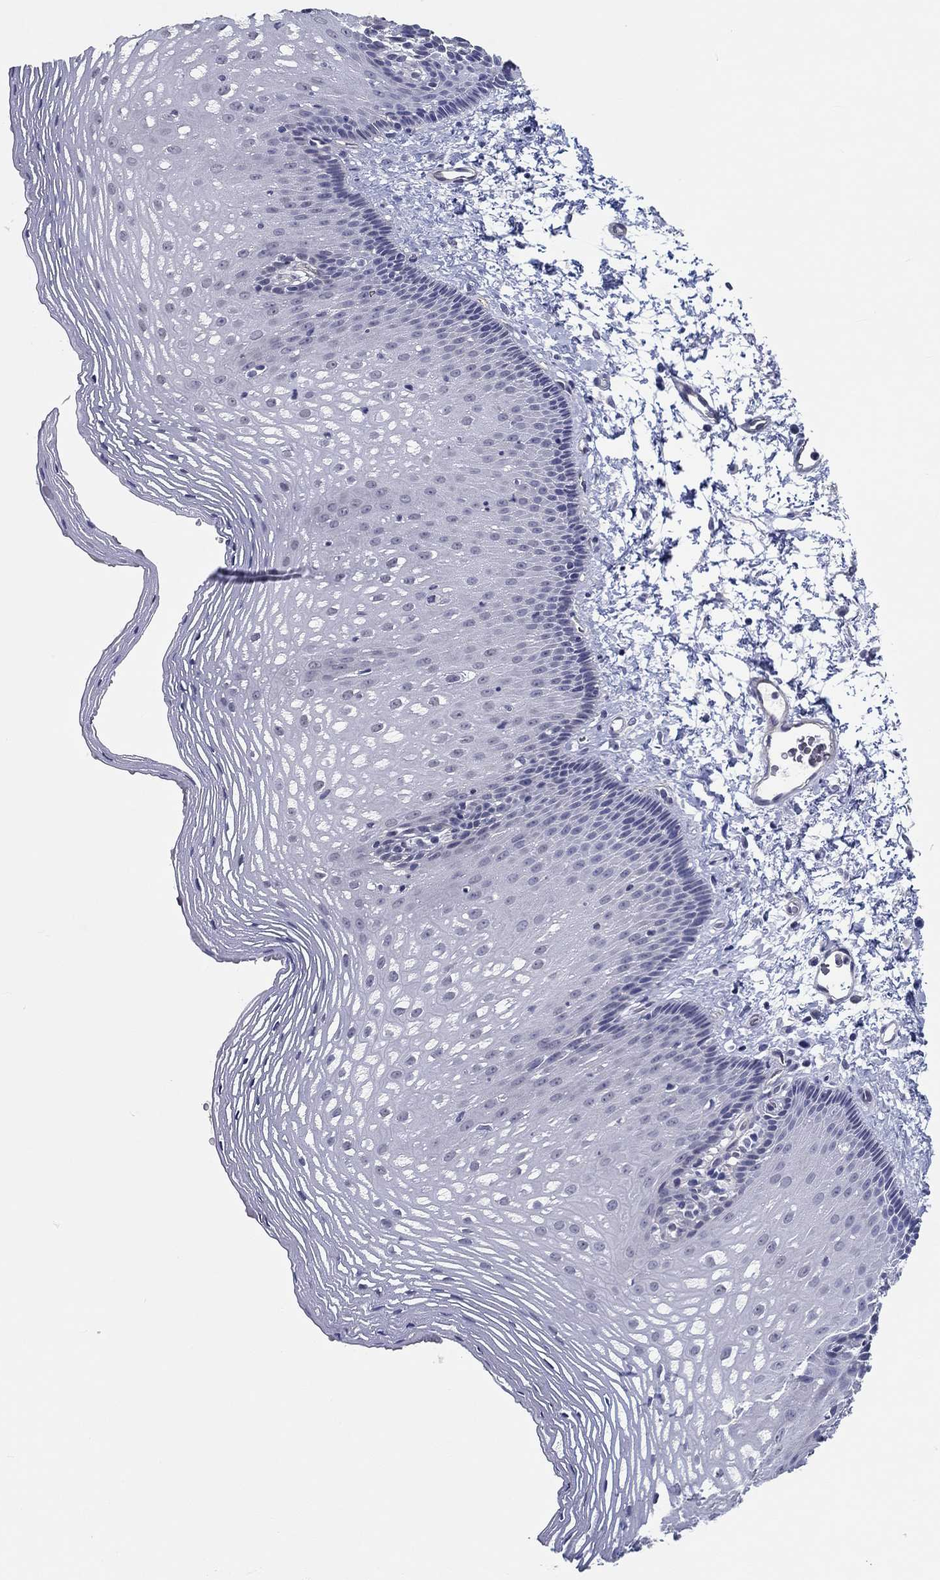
{"staining": {"intensity": "negative", "quantity": "none", "location": "none"}, "tissue": "esophagus", "cell_type": "Squamous epithelial cells", "image_type": "normal", "snomed": [{"axis": "morphology", "description": "Normal tissue, NOS"}, {"axis": "topography", "description": "Esophagus"}], "caption": "Protein analysis of benign esophagus reveals no significant positivity in squamous epithelial cells.", "gene": "CRYGD", "patient": {"sex": "male", "age": 76}}